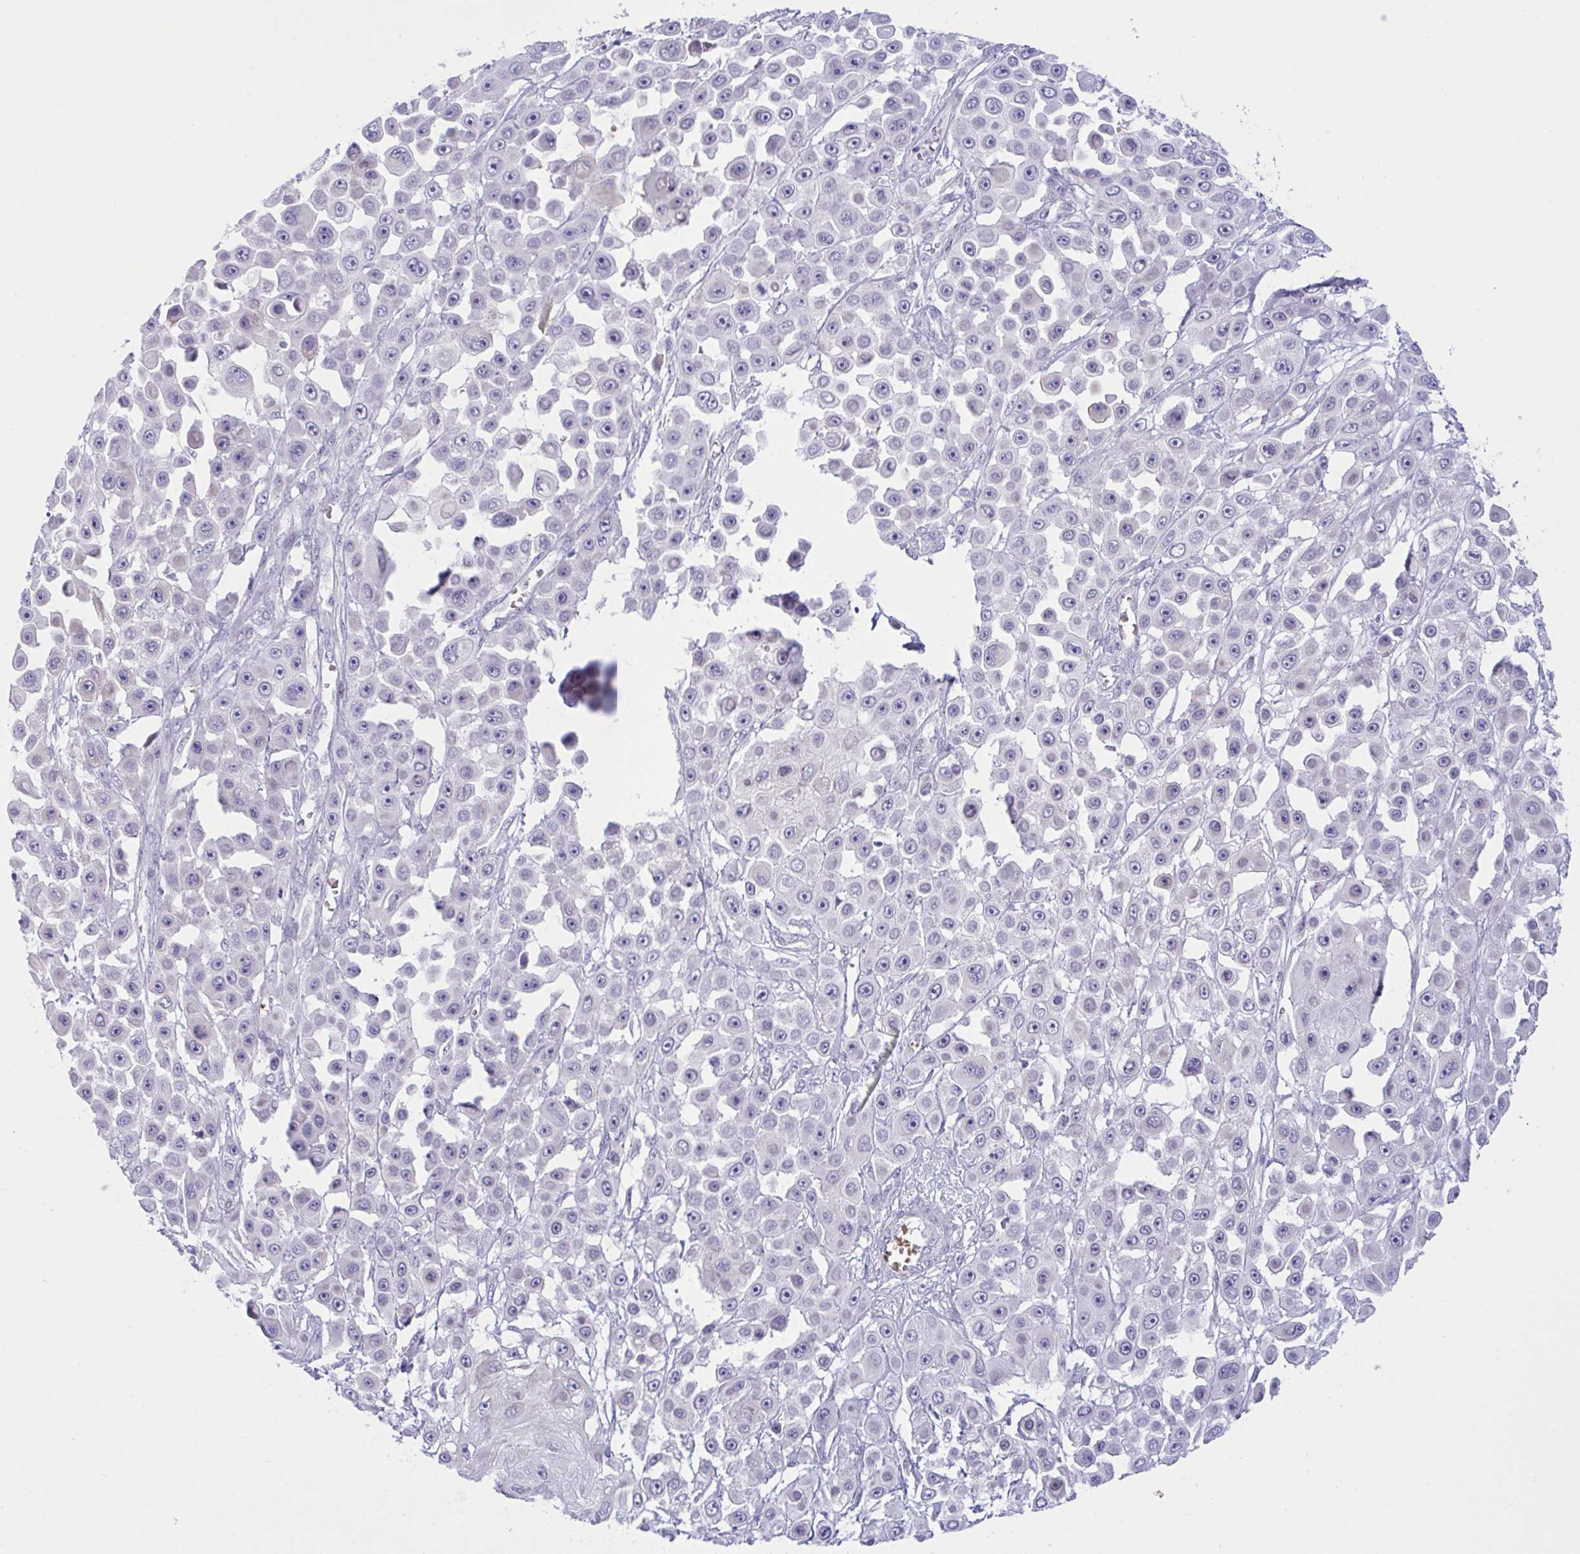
{"staining": {"intensity": "negative", "quantity": "none", "location": "none"}, "tissue": "skin cancer", "cell_type": "Tumor cells", "image_type": "cancer", "snomed": [{"axis": "morphology", "description": "Squamous cell carcinoma, NOS"}, {"axis": "topography", "description": "Skin"}], "caption": "Skin cancer was stained to show a protein in brown. There is no significant staining in tumor cells. The staining is performed using DAB brown chromogen with nuclei counter-stained in using hematoxylin.", "gene": "VWC2", "patient": {"sex": "male", "age": 67}}